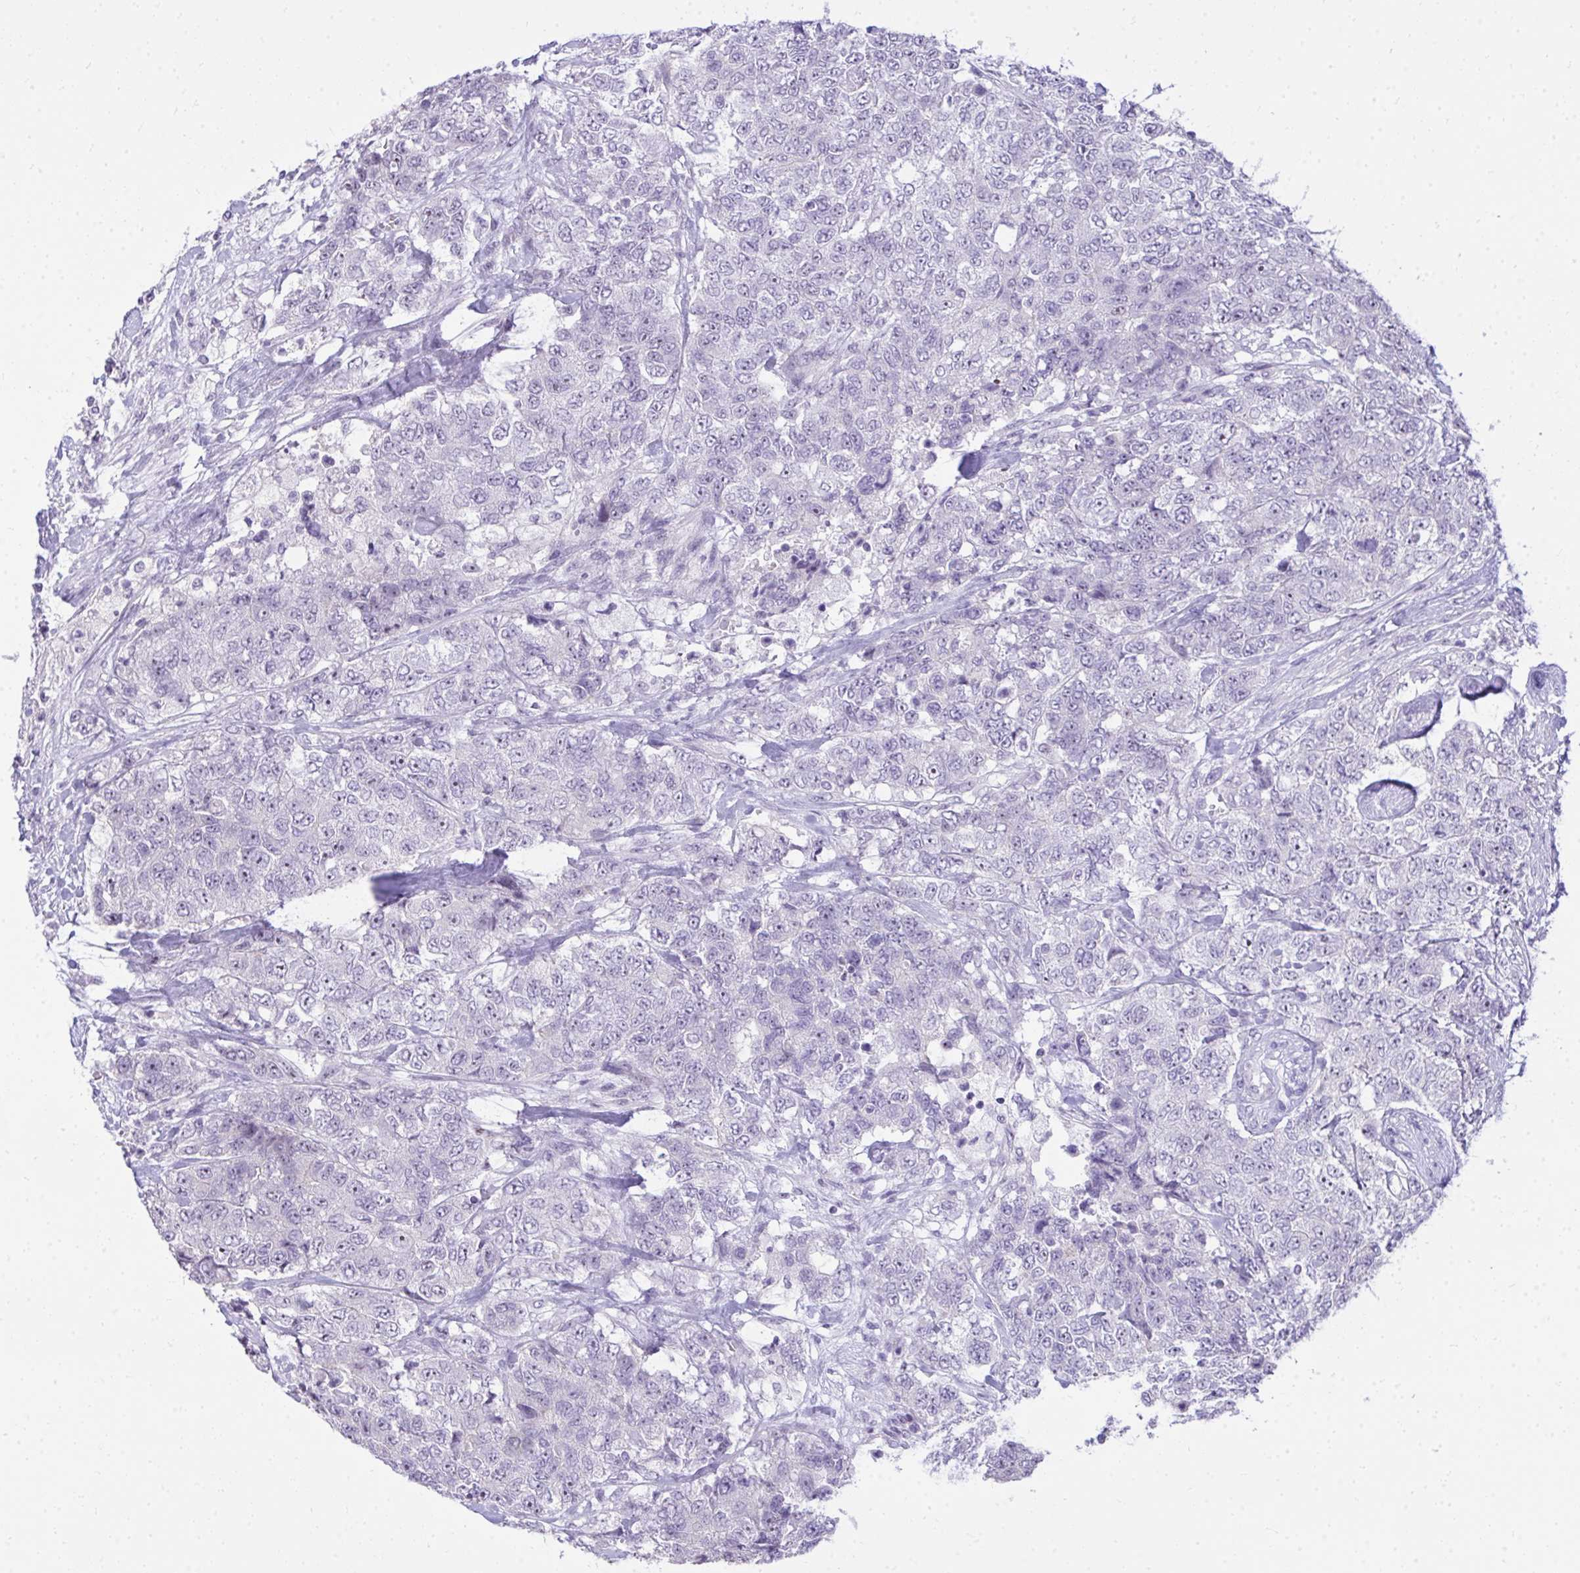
{"staining": {"intensity": "negative", "quantity": "none", "location": "none"}, "tissue": "urothelial cancer", "cell_type": "Tumor cells", "image_type": "cancer", "snomed": [{"axis": "morphology", "description": "Urothelial carcinoma, High grade"}, {"axis": "topography", "description": "Urinary bladder"}], "caption": "An immunohistochemistry micrograph of urothelial carcinoma (high-grade) is shown. There is no staining in tumor cells of urothelial carcinoma (high-grade).", "gene": "EID3", "patient": {"sex": "female", "age": 78}}